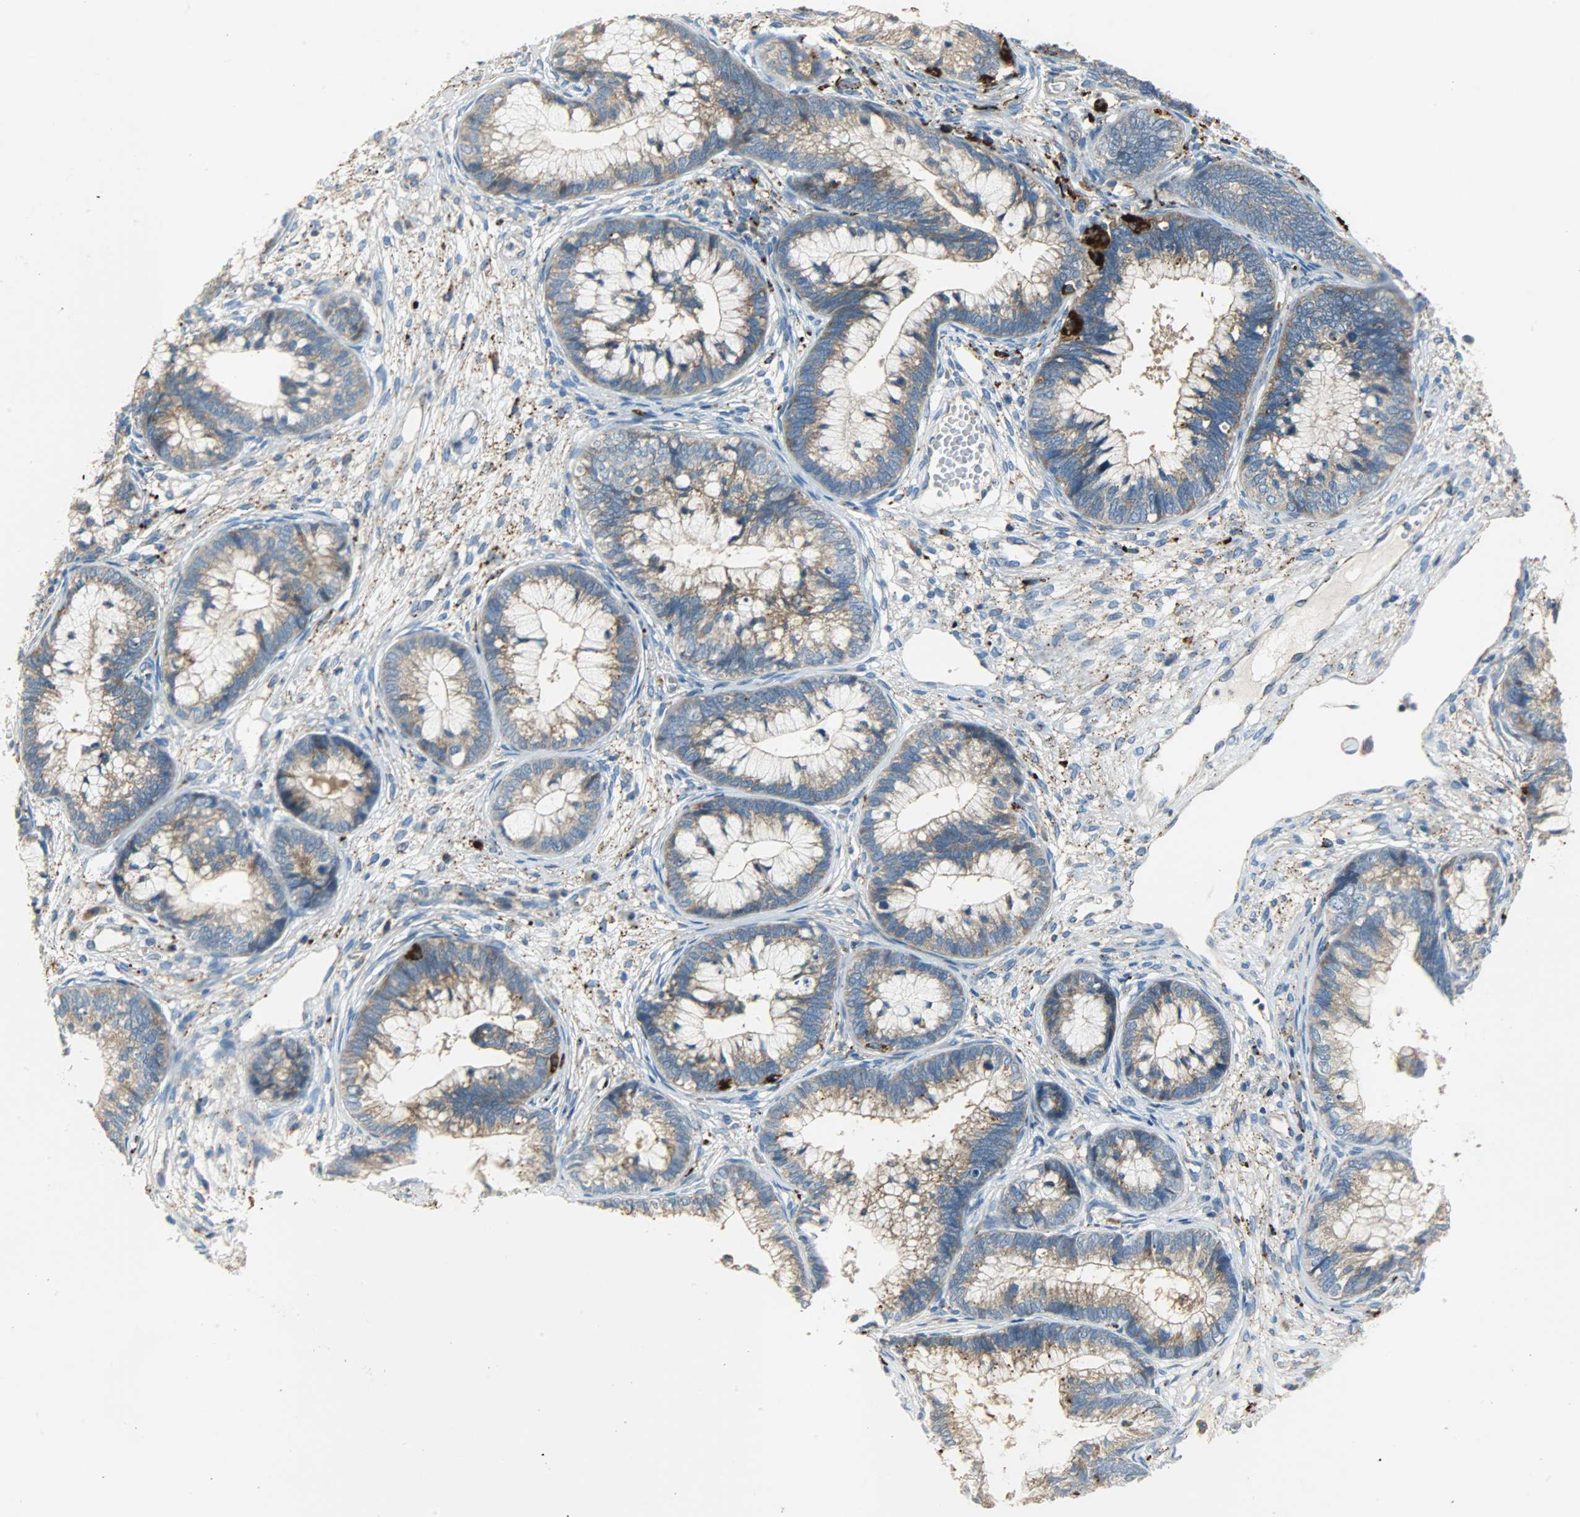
{"staining": {"intensity": "weak", "quantity": ">75%", "location": "cytoplasmic/membranous"}, "tissue": "cervical cancer", "cell_type": "Tumor cells", "image_type": "cancer", "snomed": [{"axis": "morphology", "description": "Adenocarcinoma, NOS"}, {"axis": "topography", "description": "Cervix"}], "caption": "This is an image of IHC staining of cervical adenocarcinoma, which shows weak staining in the cytoplasmic/membranous of tumor cells.", "gene": "ASAH1", "patient": {"sex": "female", "age": 44}}